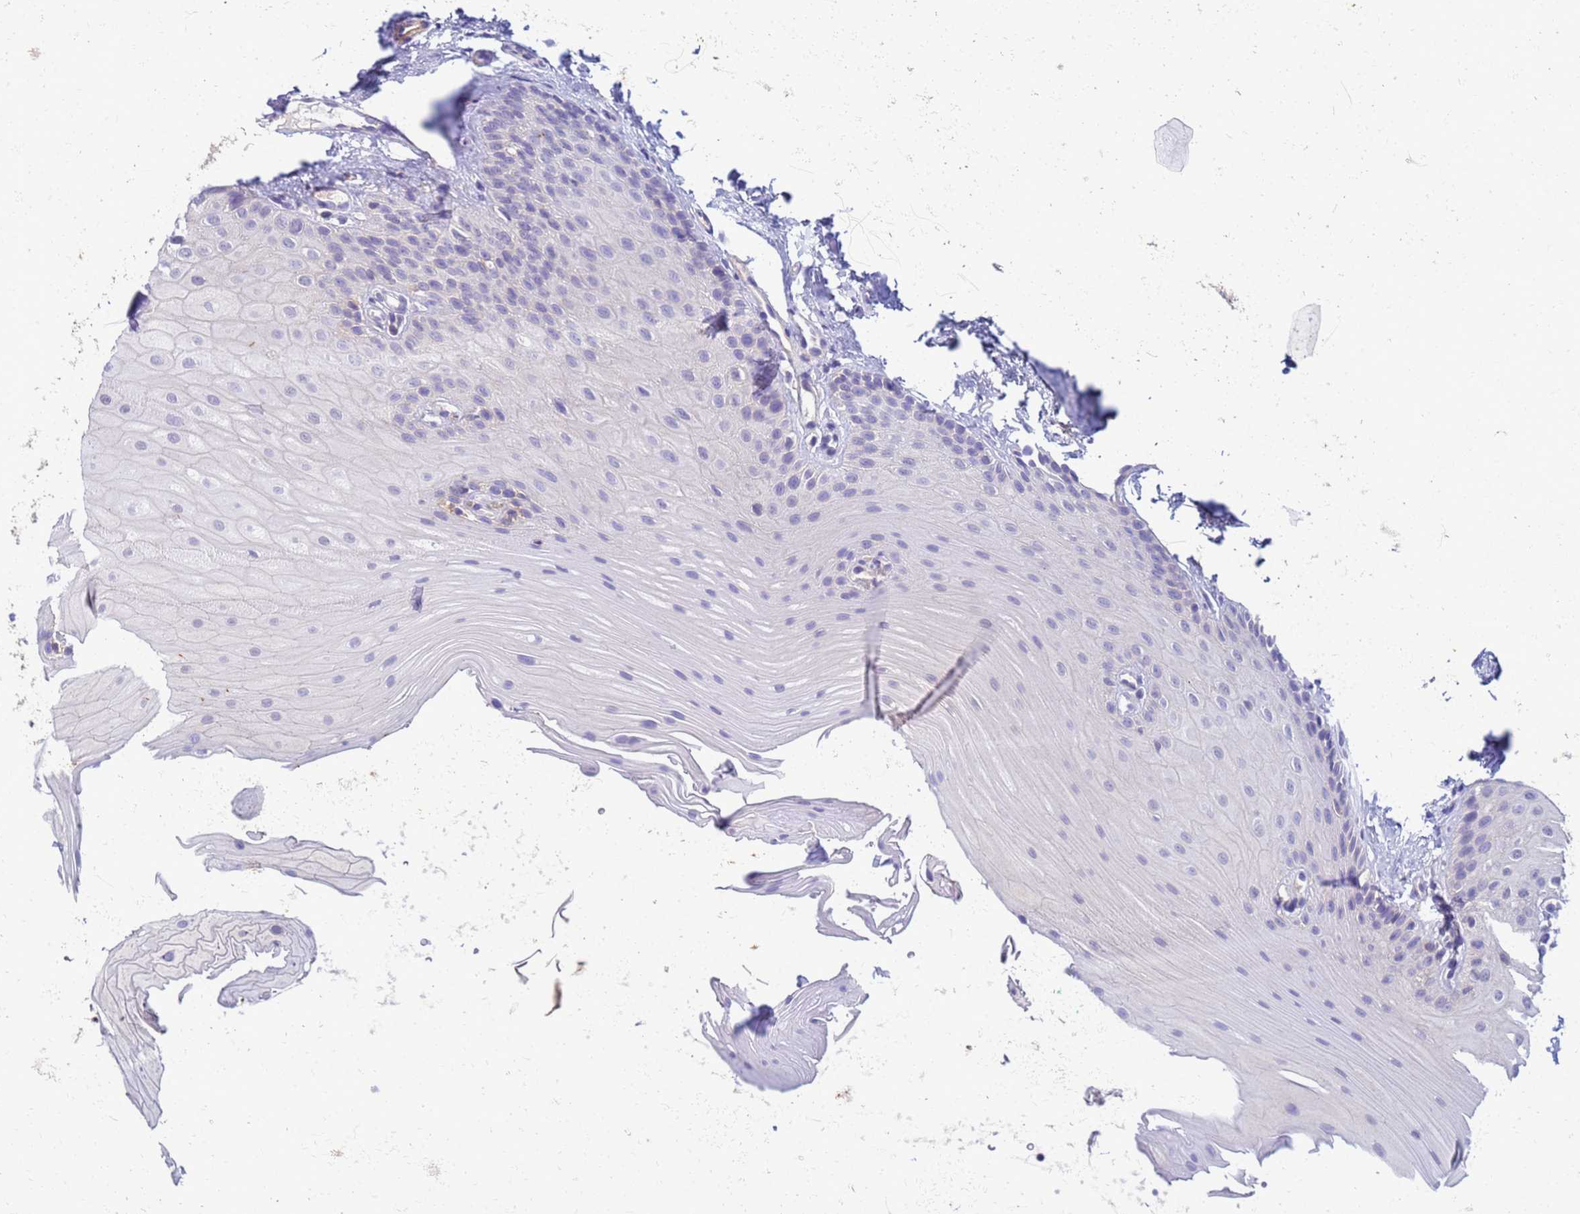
{"staining": {"intensity": "negative", "quantity": "none", "location": "none"}, "tissue": "oral mucosa", "cell_type": "Squamous epithelial cells", "image_type": "normal", "snomed": [{"axis": "morphology", "description": "Normal tissue, NOS"}, {"axis": "topography", "description": "Oral tissue"}], "caption": "Micrograph shows no significant protein positivity in squamous epithelial cells of benign oral mucosa.", "gene": "KLHL13", "patient": {"sex": "female", "age": 67}}